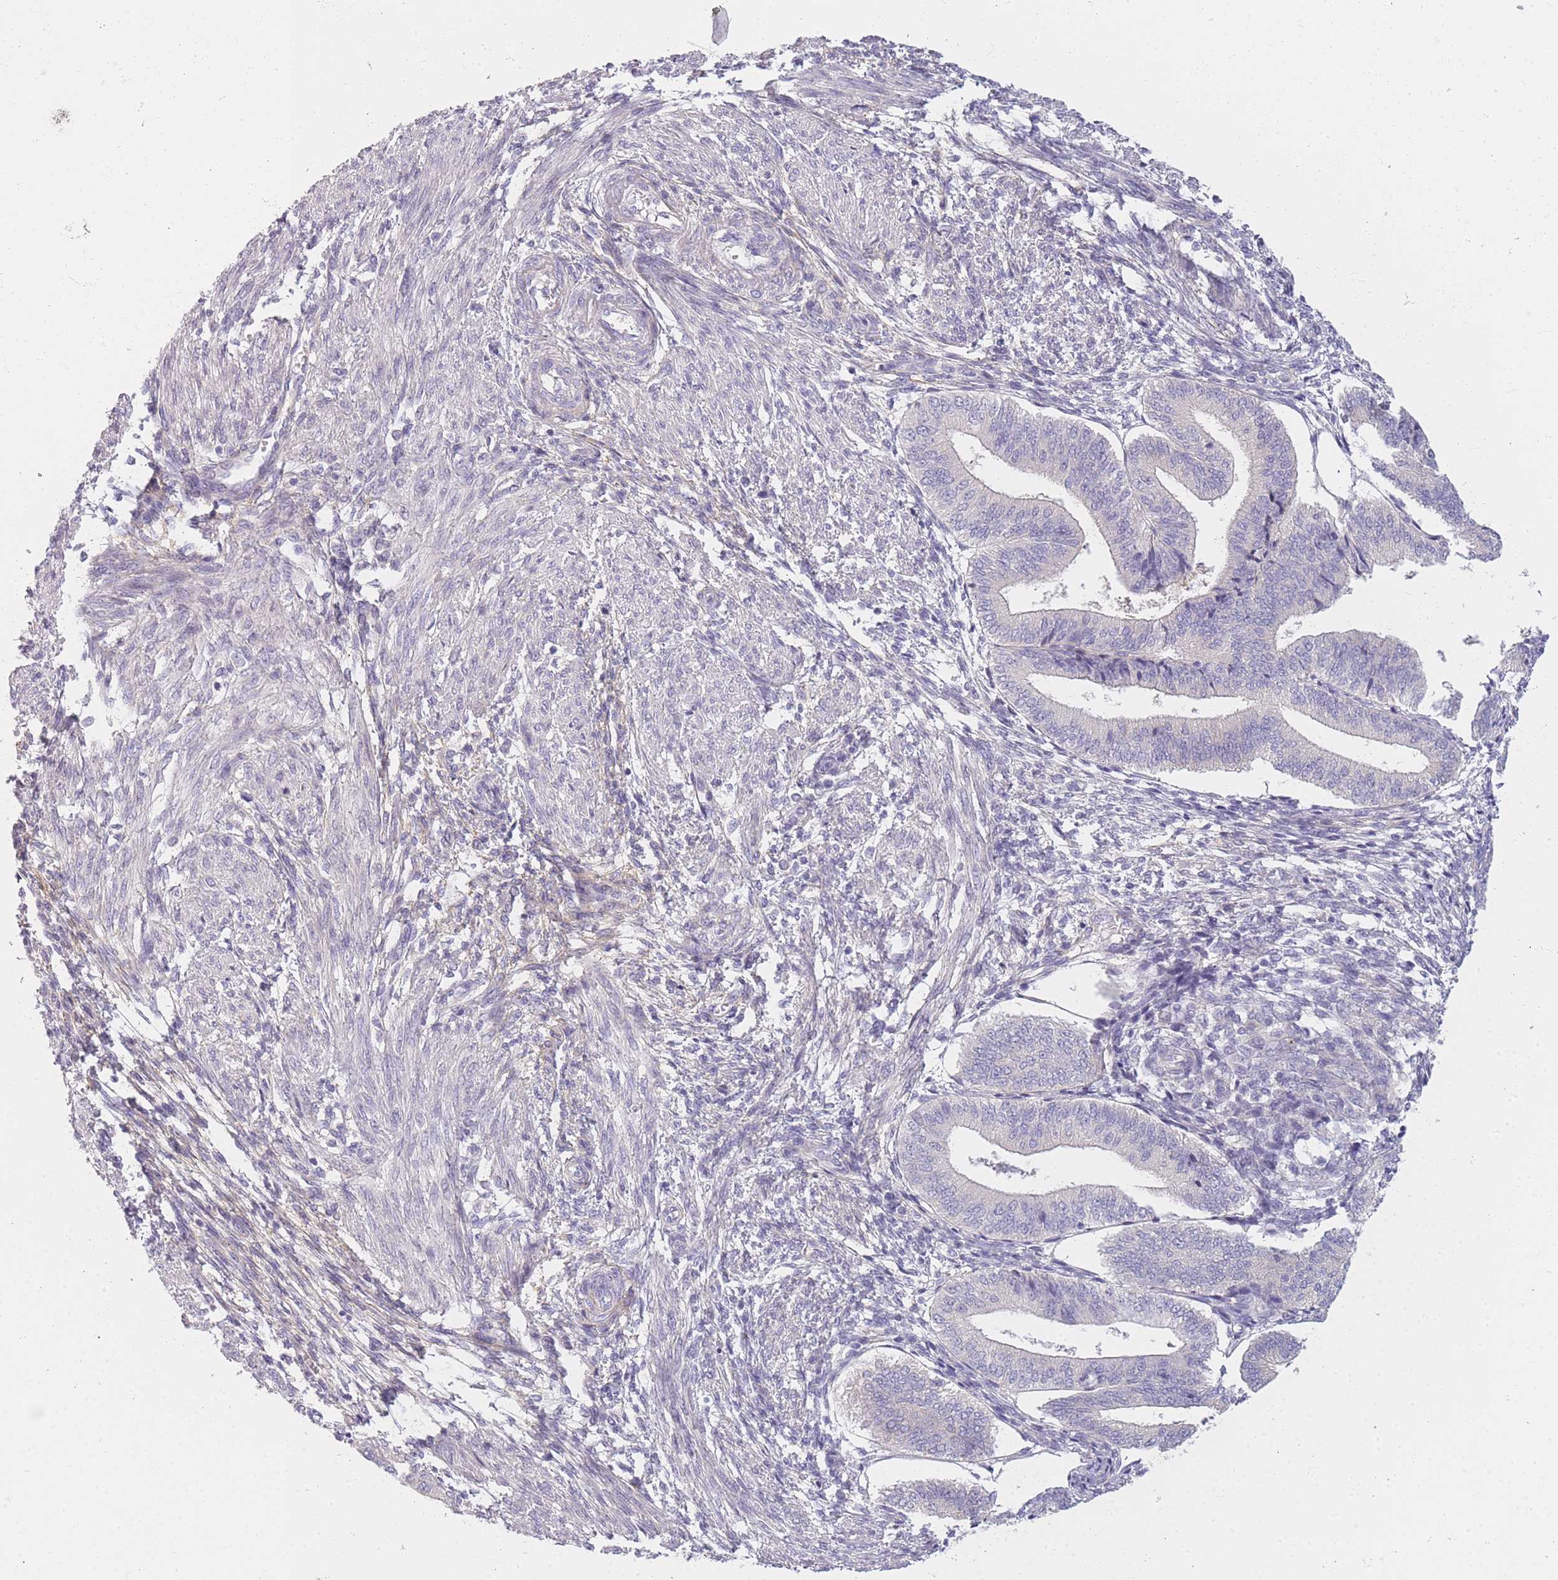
{"staining": {"intensity": "negative", "quantity": "none", "location": "none"}, "tissue": "endometrium", "cell_type": "Cells in endometrial stroma", "image_type": "normal", "snomed": [{"axis": "morphology", "description": "Normal tissue, NOS"}, {"axis": "topography", "description": "Endometrium"}], "caption": "DAB immunohistochemical staining of benign human endometrium displays no significant positivity in cells in endometrial stroma.", "gene": "AP3M1", "patient": {"sex": "female", "age": 34}}